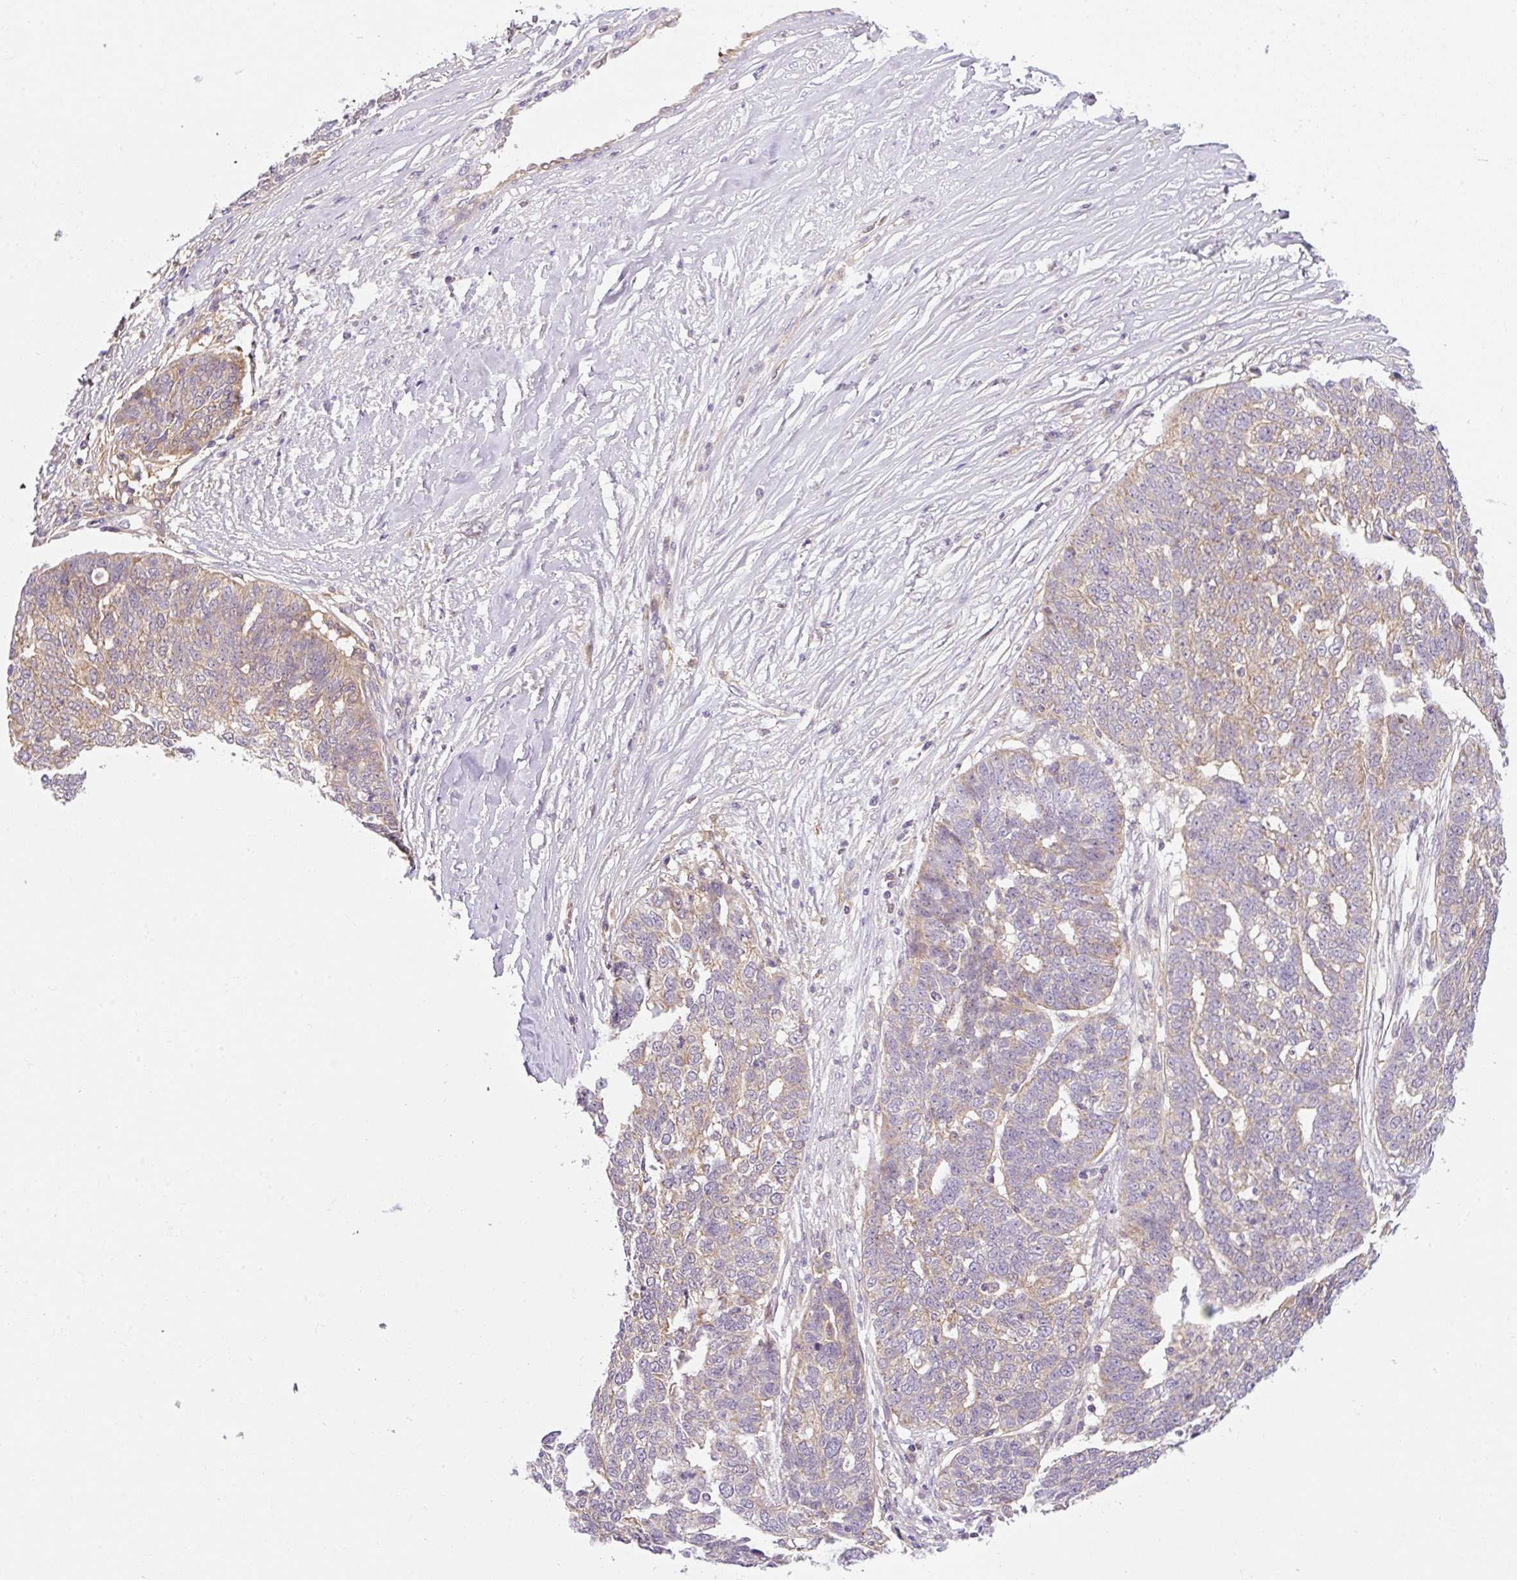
{"staining": {"intensity": "weak", "quantity": "25%-75%", "location": "cytoplasmic/membranous"}, "tissue": "ovarian cancer", "cell_type": "Tumor cells", "image_type": "cancer", "snomed": [{"axis": "morphology", "description": "Cystadenocarcinoma, serous, NOS"}, {"axis": "topography", "description": "Ovary"}], "caption": "Immunohistochemistry (IHC) of human ovarian cancer (serous cystadenocarcinoma) shows low levels of weak cytoplasmic/membranous positivity in approximately 25%-75% of tumor cells.", "gene": "OMA1", "patient": {"sex": "female", "age": 59}}